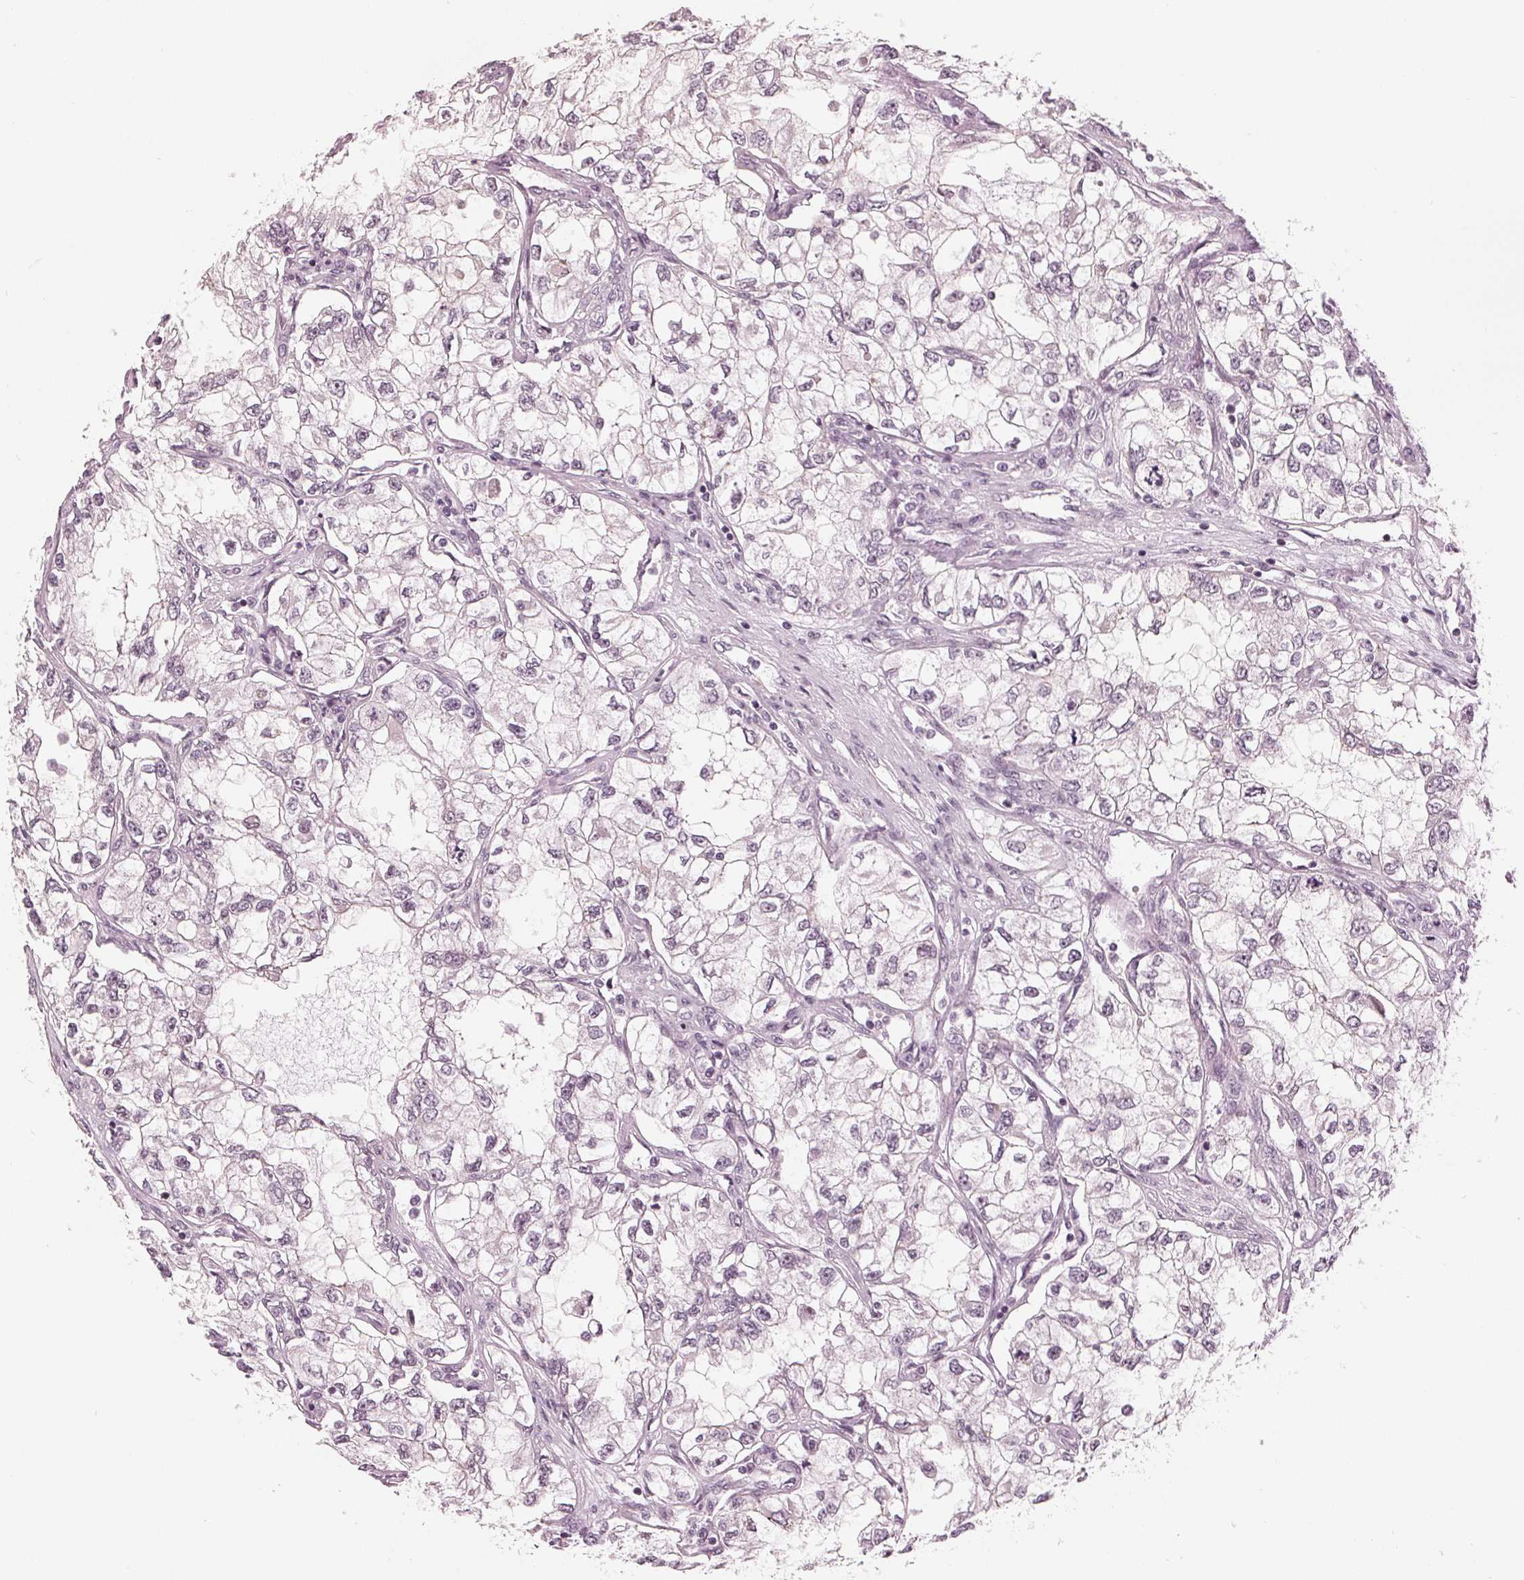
{"staining": {"intensity": "weak", "quantity": "25%-75%", "location": "nuclear"}, "tissue": "renal cancer", "cell_type": "Tumor cells", "image_type": "cancer", "snomed": [{"axis": "morphology", "description": "Adenocarcinoma, NOS"}, {"axis": "topography", "description": "Kidney"}], "caption": "This is a photomicrograph of immunohistochemistry (IHC) staining of adenocarcinoma (renal), which shows weak expression in the nuclear of tumor cells.", "gene": "SLX4", "patient": {"sex": "female", "age": 59}}